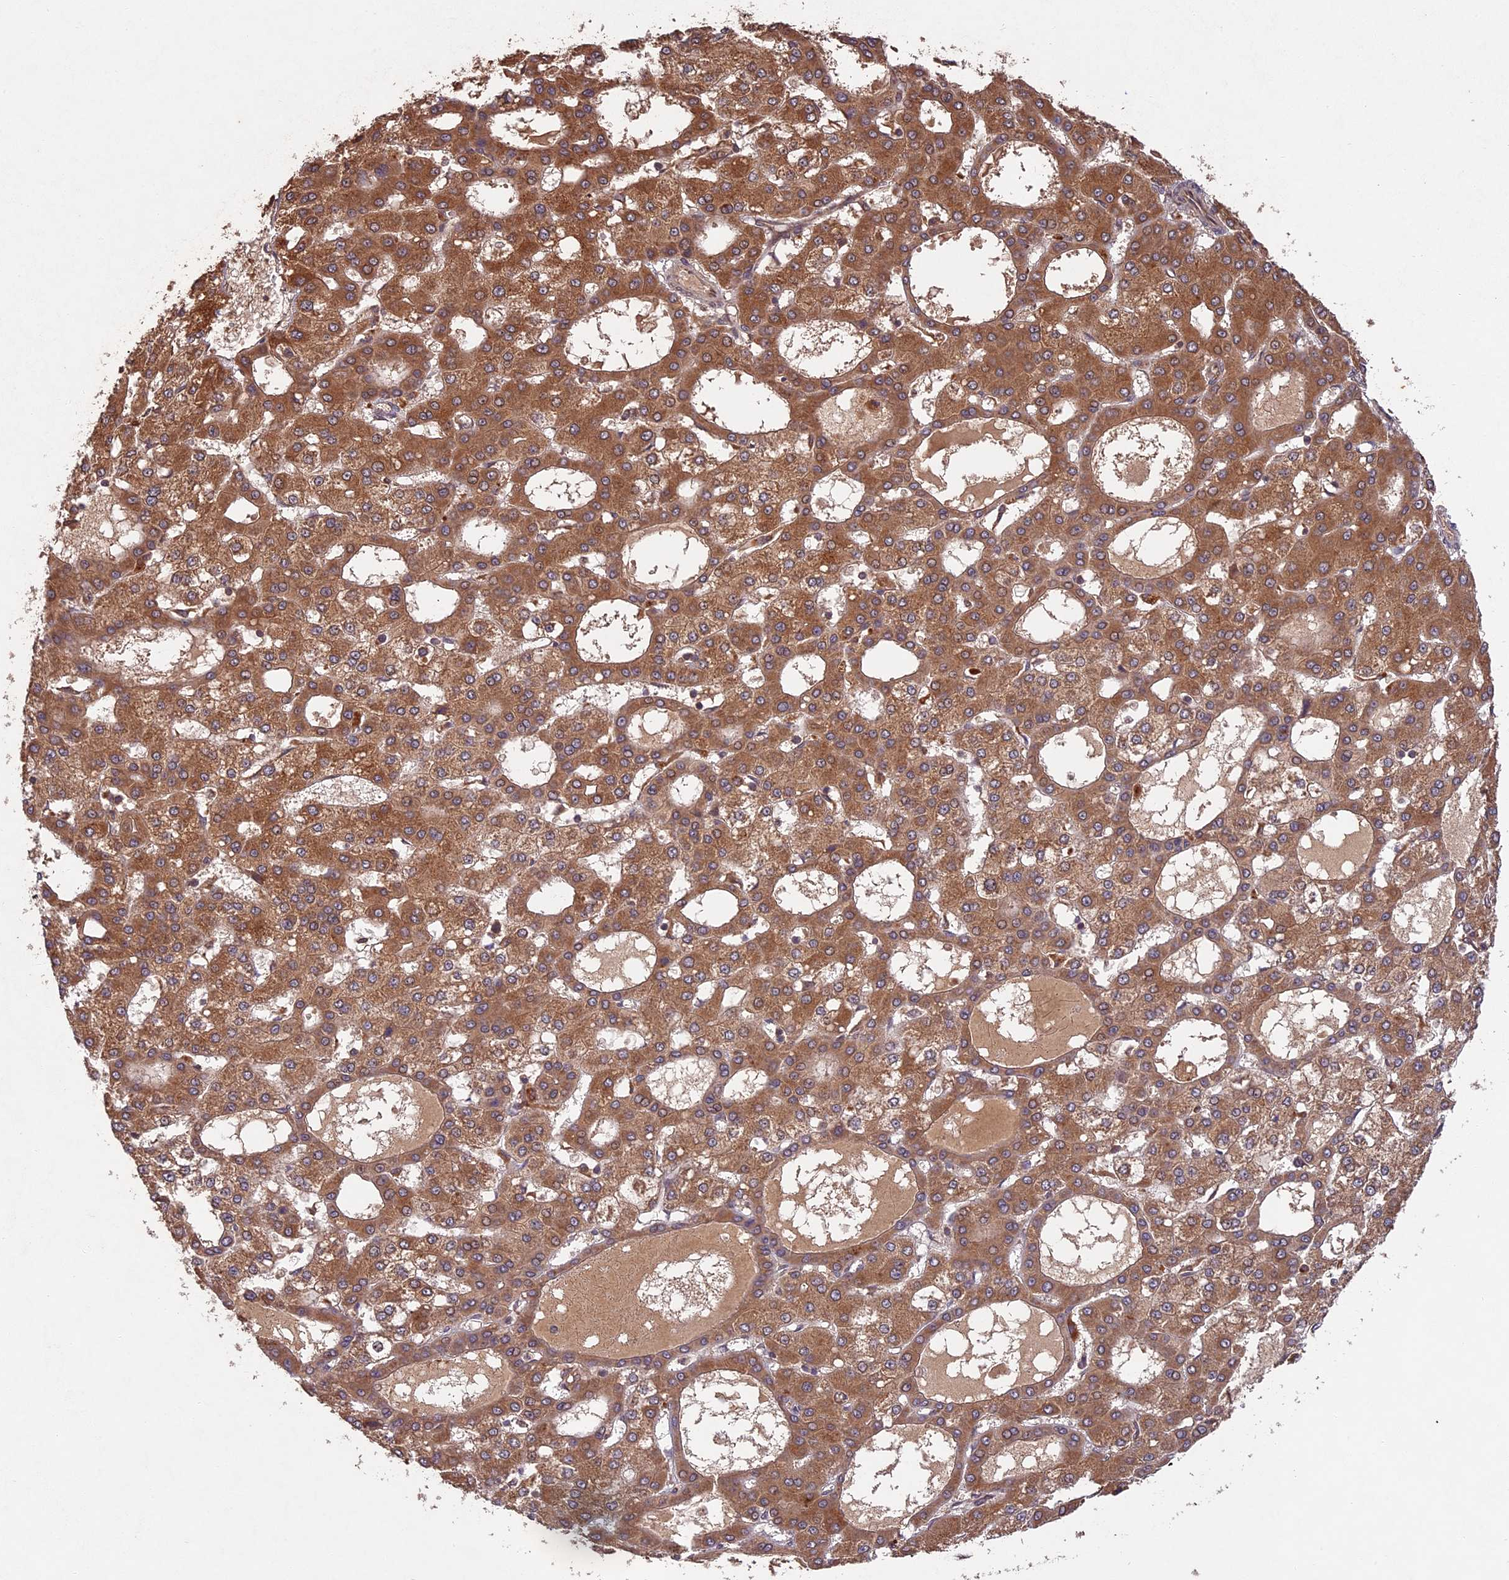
{"staining": {"intensity": "moderate", "quantity": ">75%", "location": "cytoplasmic/membranous"}, "tissue": "liver cancer", "cell_type": "Tumor cells", "image_type": "cancer", "snomed": [{"axis": "morphology", "description": "Carcinoma, Hepatocellular, NOS"}, {"axis": "topography", "description": "Liver"}], "caption": "Immunohistochemistry histopathology image of human liver hepatocellular carcinoma stained for a protein (brown), which exhibits medium levels of moderate cytoplasmic/membranous staining in approximately >75% of tumor cells.", "gene": "CHAC1", "patient": {"sex": "male", "age": 47}}